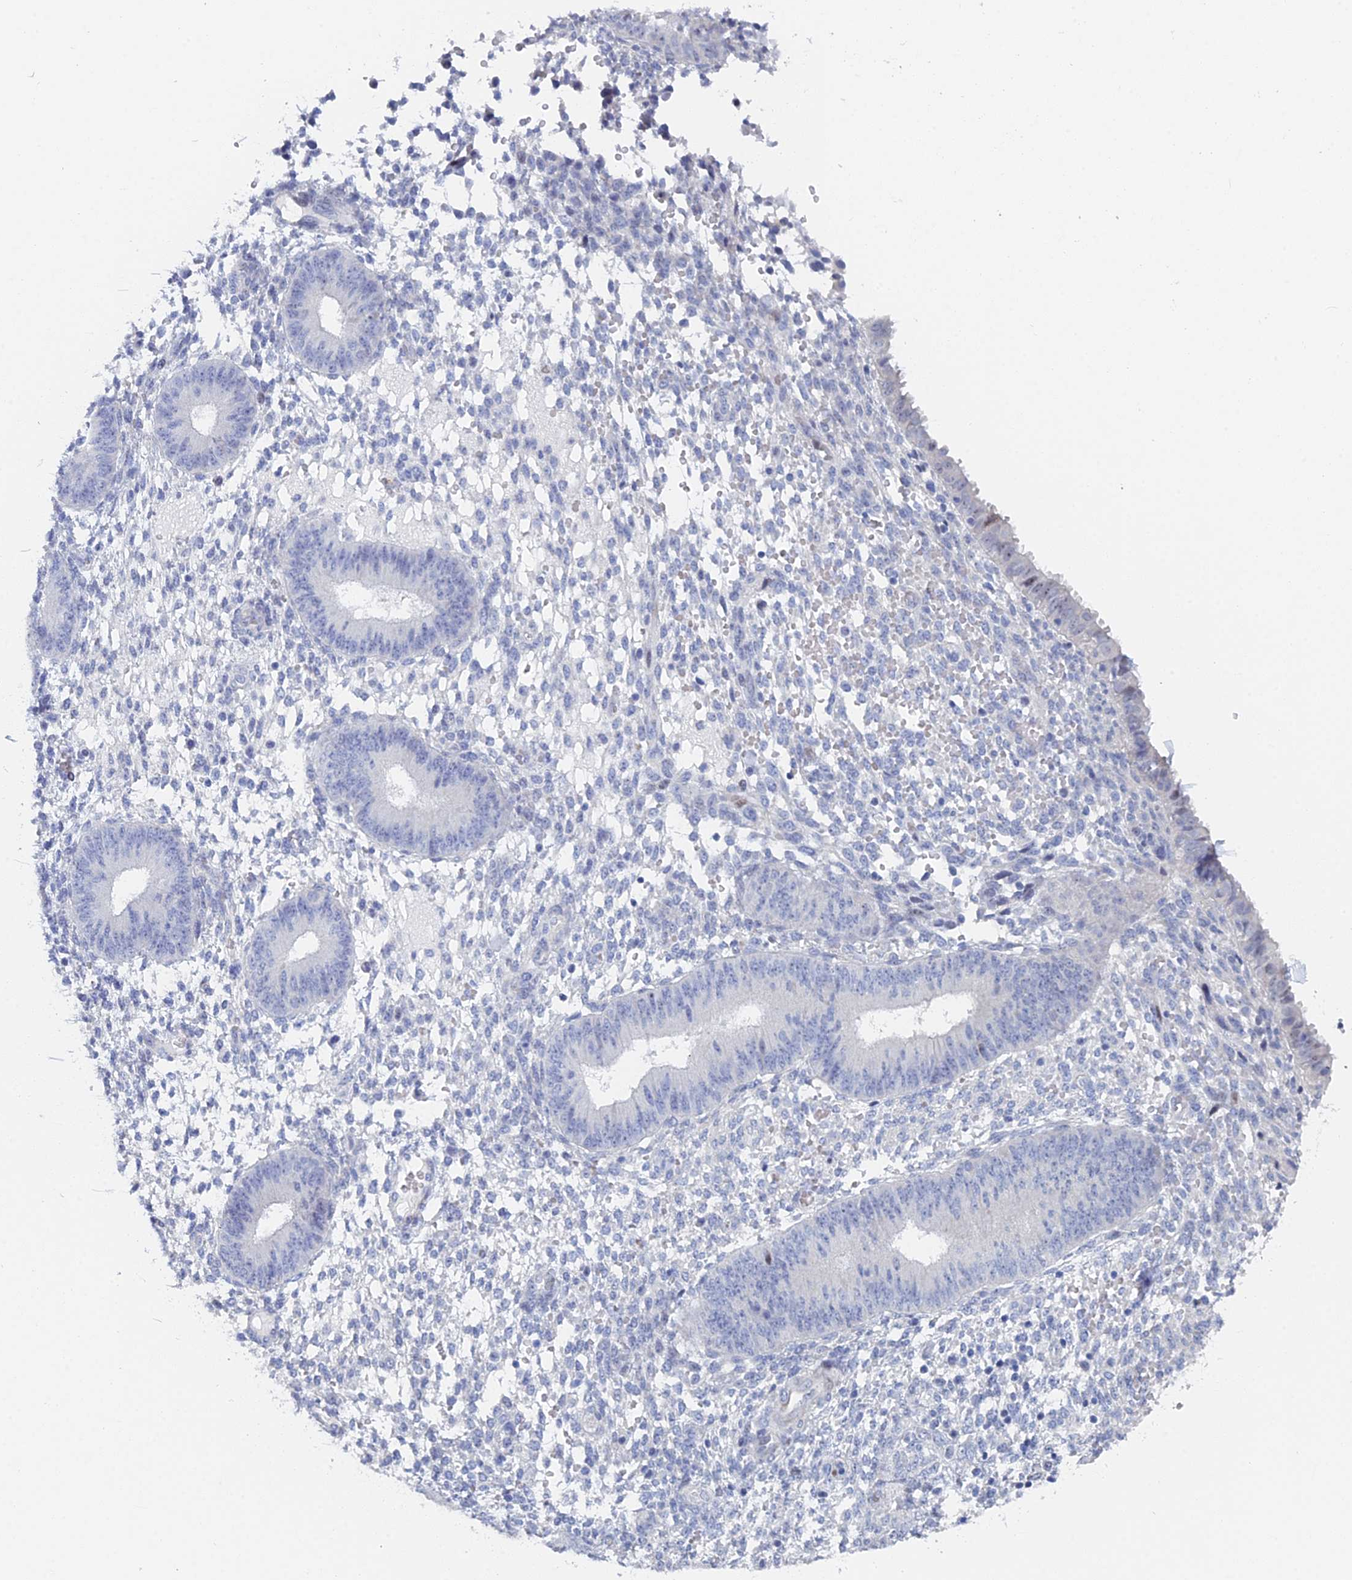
{"staining": {"intensity": "negative", "quantity": "none", "location": "none"}, "tissue": "endometrium", "cell_type": "Cells in endometrial stroma", "image_type": "normal", "snomed": [{"axis": "morphology", "description": "Normal tissue, NOS"}, {"axis": "topography", "description": "Endometrium"}], "caption": "Micrograph shows no protein expression in cells in endometrial stroma of unremarkable endometrium.", "gene": "DRGX", "patient": {"sex": "female", "age": 49}}